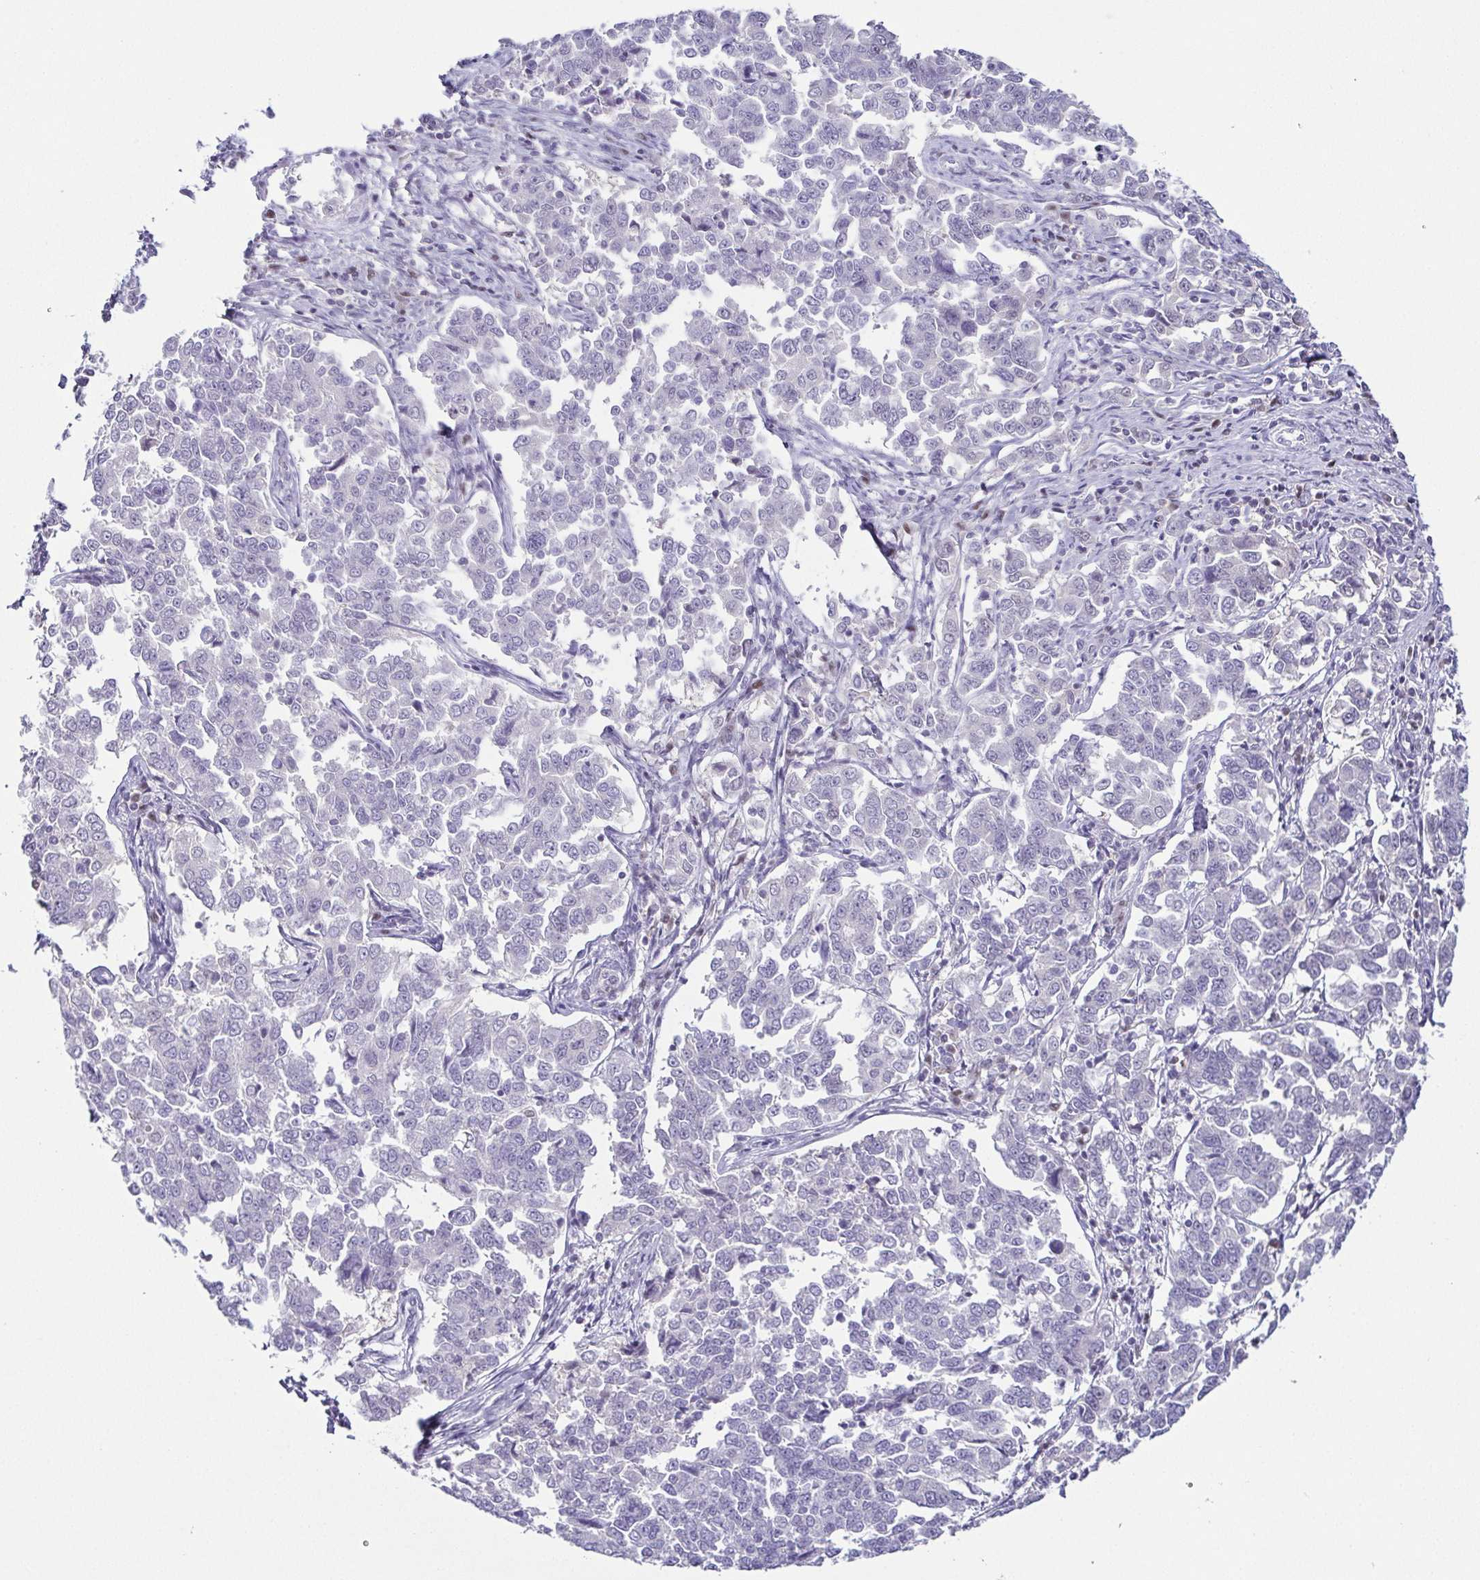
{"staining": {"intensity": "negative", "quantity": "none", "location": "none"}, "tissue": "endometrial cancer", "cell_type": "Tumor cells", "image_type": "cancer", "snomed": [{"axis": "morphology", "description": "Adenocarcinoma, NOS"}, {"axis": "topography", "description": "Endometrium"}], "caption": "Adenocarcinoma (endometrial) was stained to show a protein in brown. There is no significant staining in tumor cells.", "gene": "TCF3", "patient": {"sex": "female", "age": 43}}